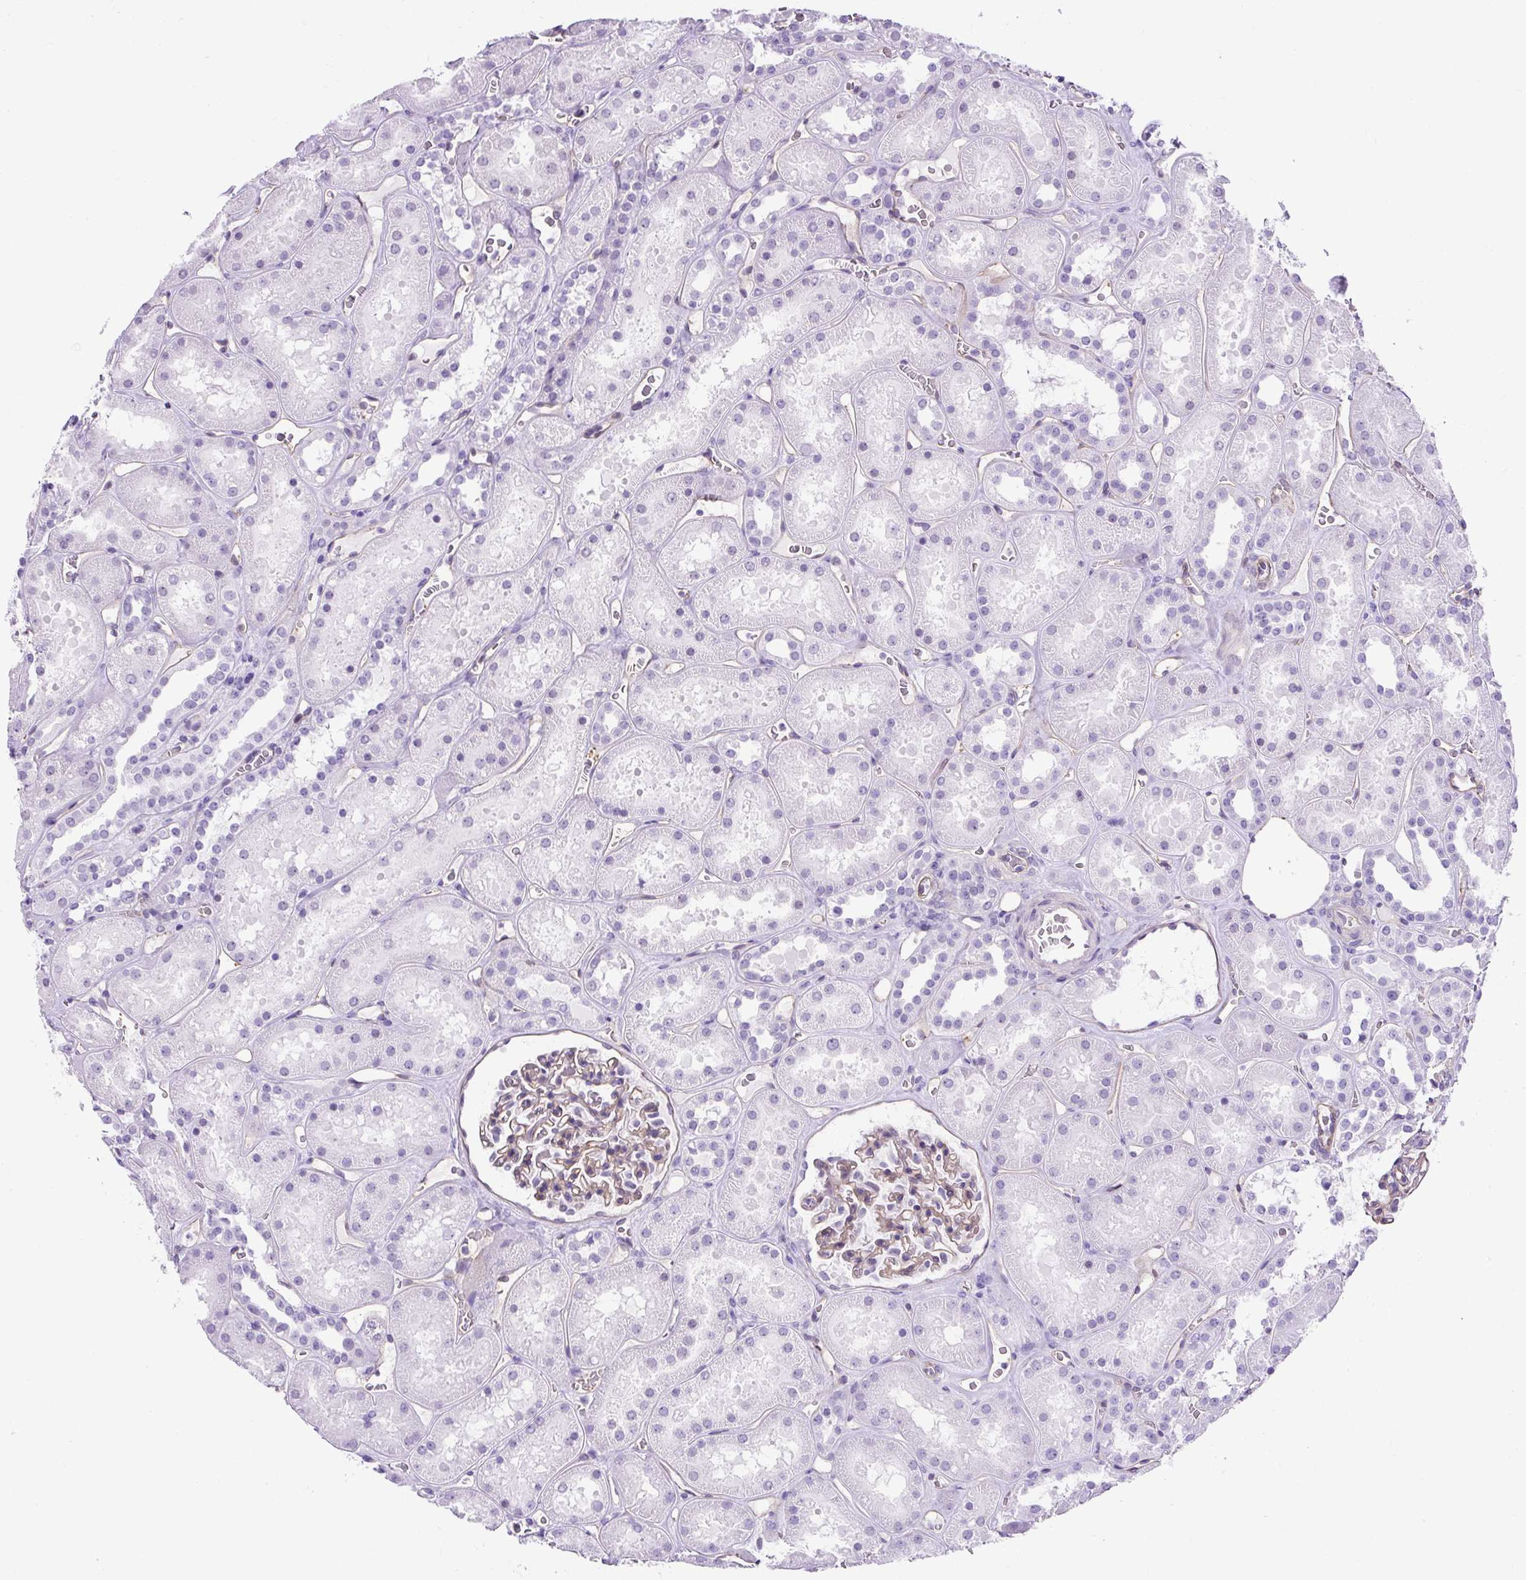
{"staining": {"intensity": "weak", "quantity": "25%-75%", "location": "cytoplasmic/membranous"}, "tissue": "kidney", "cell_type": "Cells in glomeruli", "image_type": "normal", "snomed": [{"axis": "morphology", "description": "Normal tissue, NOS"}, {"axis": "topography", "description": "Kidney"}], "caption": "Kidney was stained to show a protein in brown. There is low levels of weak cytoplasmic/membranous expression in about 25%-75% of cells in glomeruli. Ihc stains the protein in brown and the nuclei are stained blue.", "gene": "KRT12", "patient": {"sex": "female", "age": 41}}